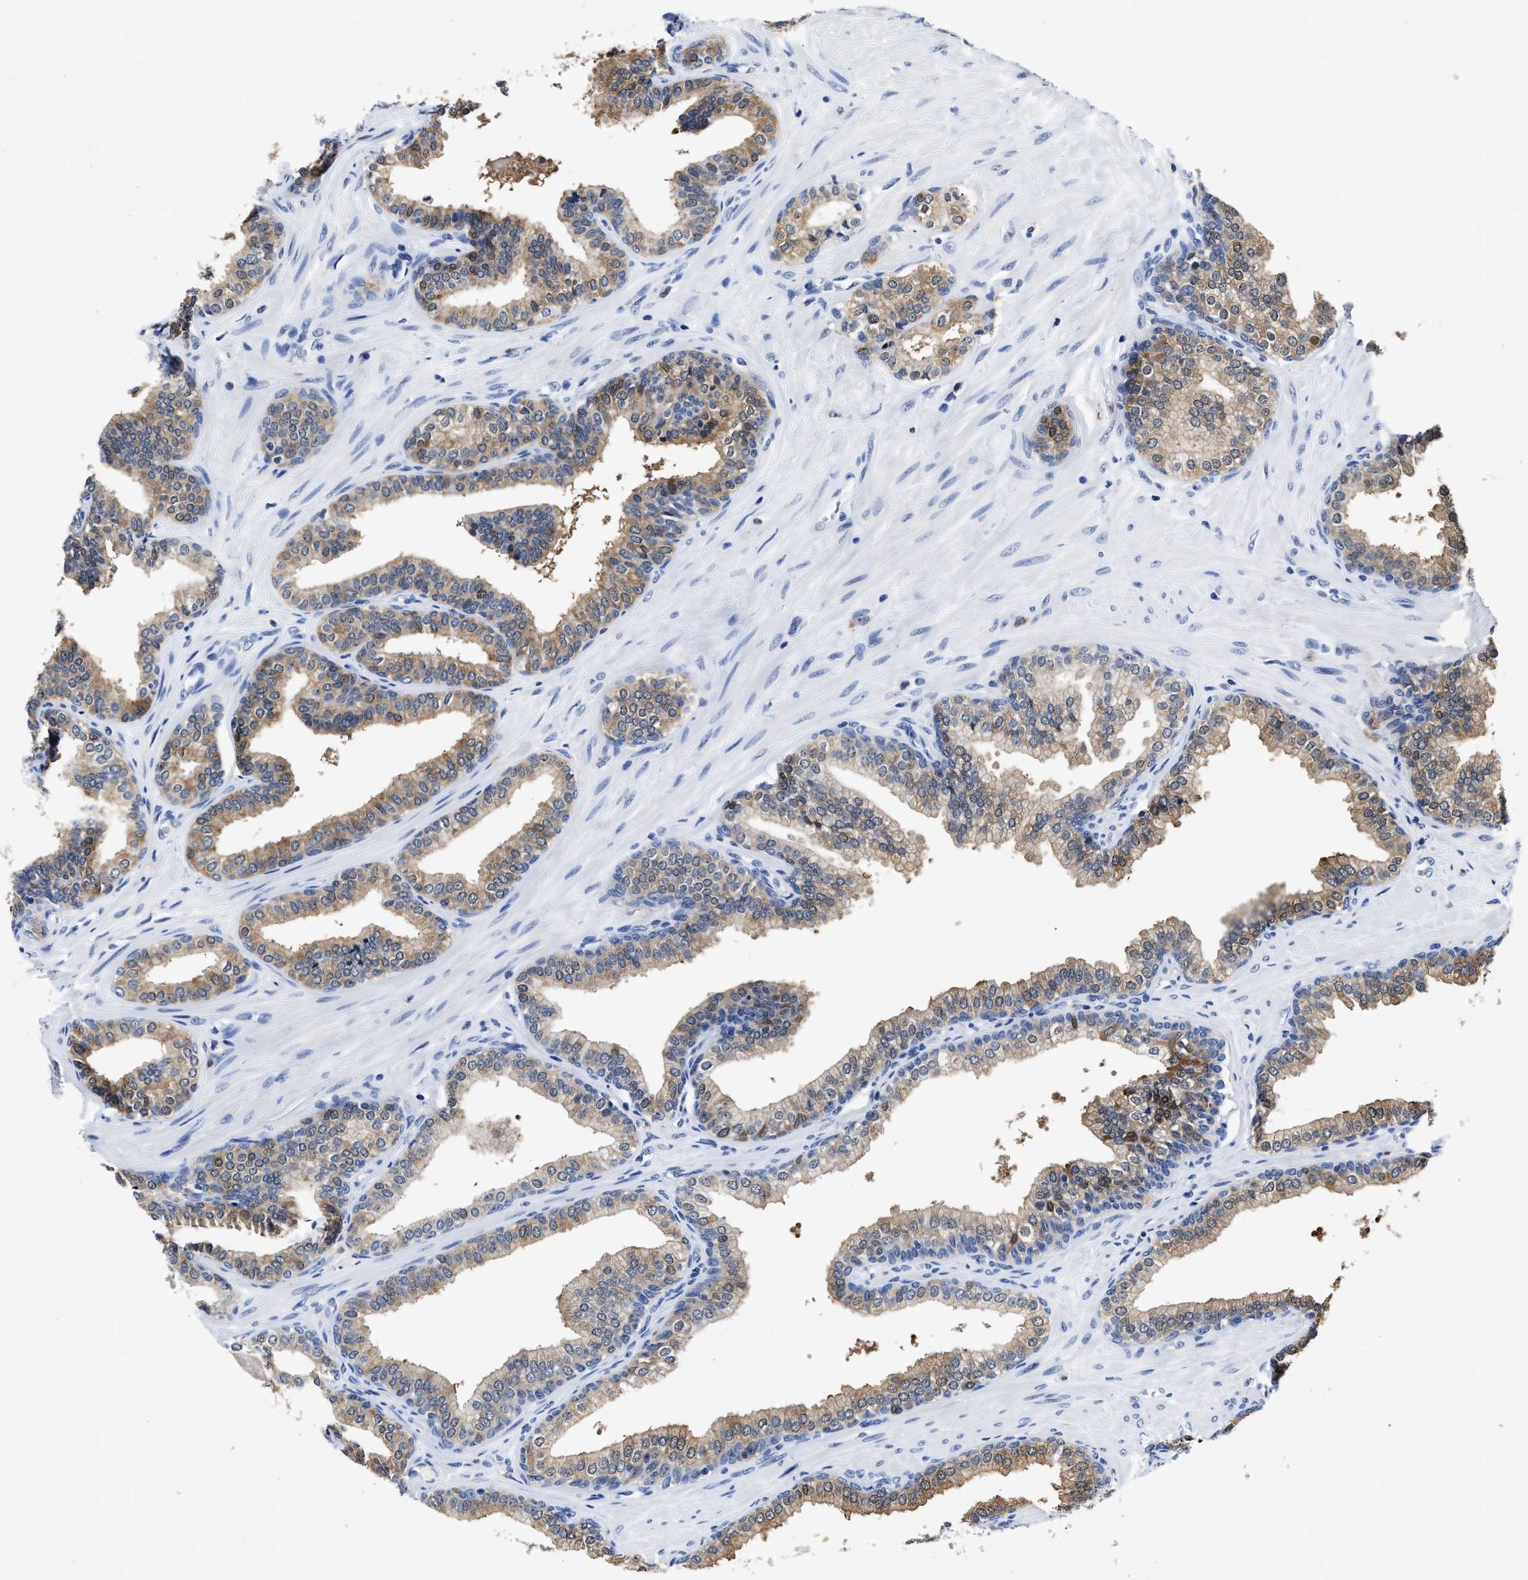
{"staining": {"intensity": "weak", "quantity": ">75%", "location": "cytoplasmic/membranous"}, "tissue": "prostate cancer", "cell_type": "Tumor cells", "image_type": "cancer", "snomed": [{"axis": "morphology", "description": "Adenocarcinoma, High grade"}, {"axis": "topography", "description": "Prostate"}], "caption": "Protein analysis of prostate high-grade adenocarcinoma tissue displays weak cytoplasmic/membranous positivity in about >75% of tumor cells.", "gene": "PRPF4B", "patient": {"sex": "male", "age": 52}}